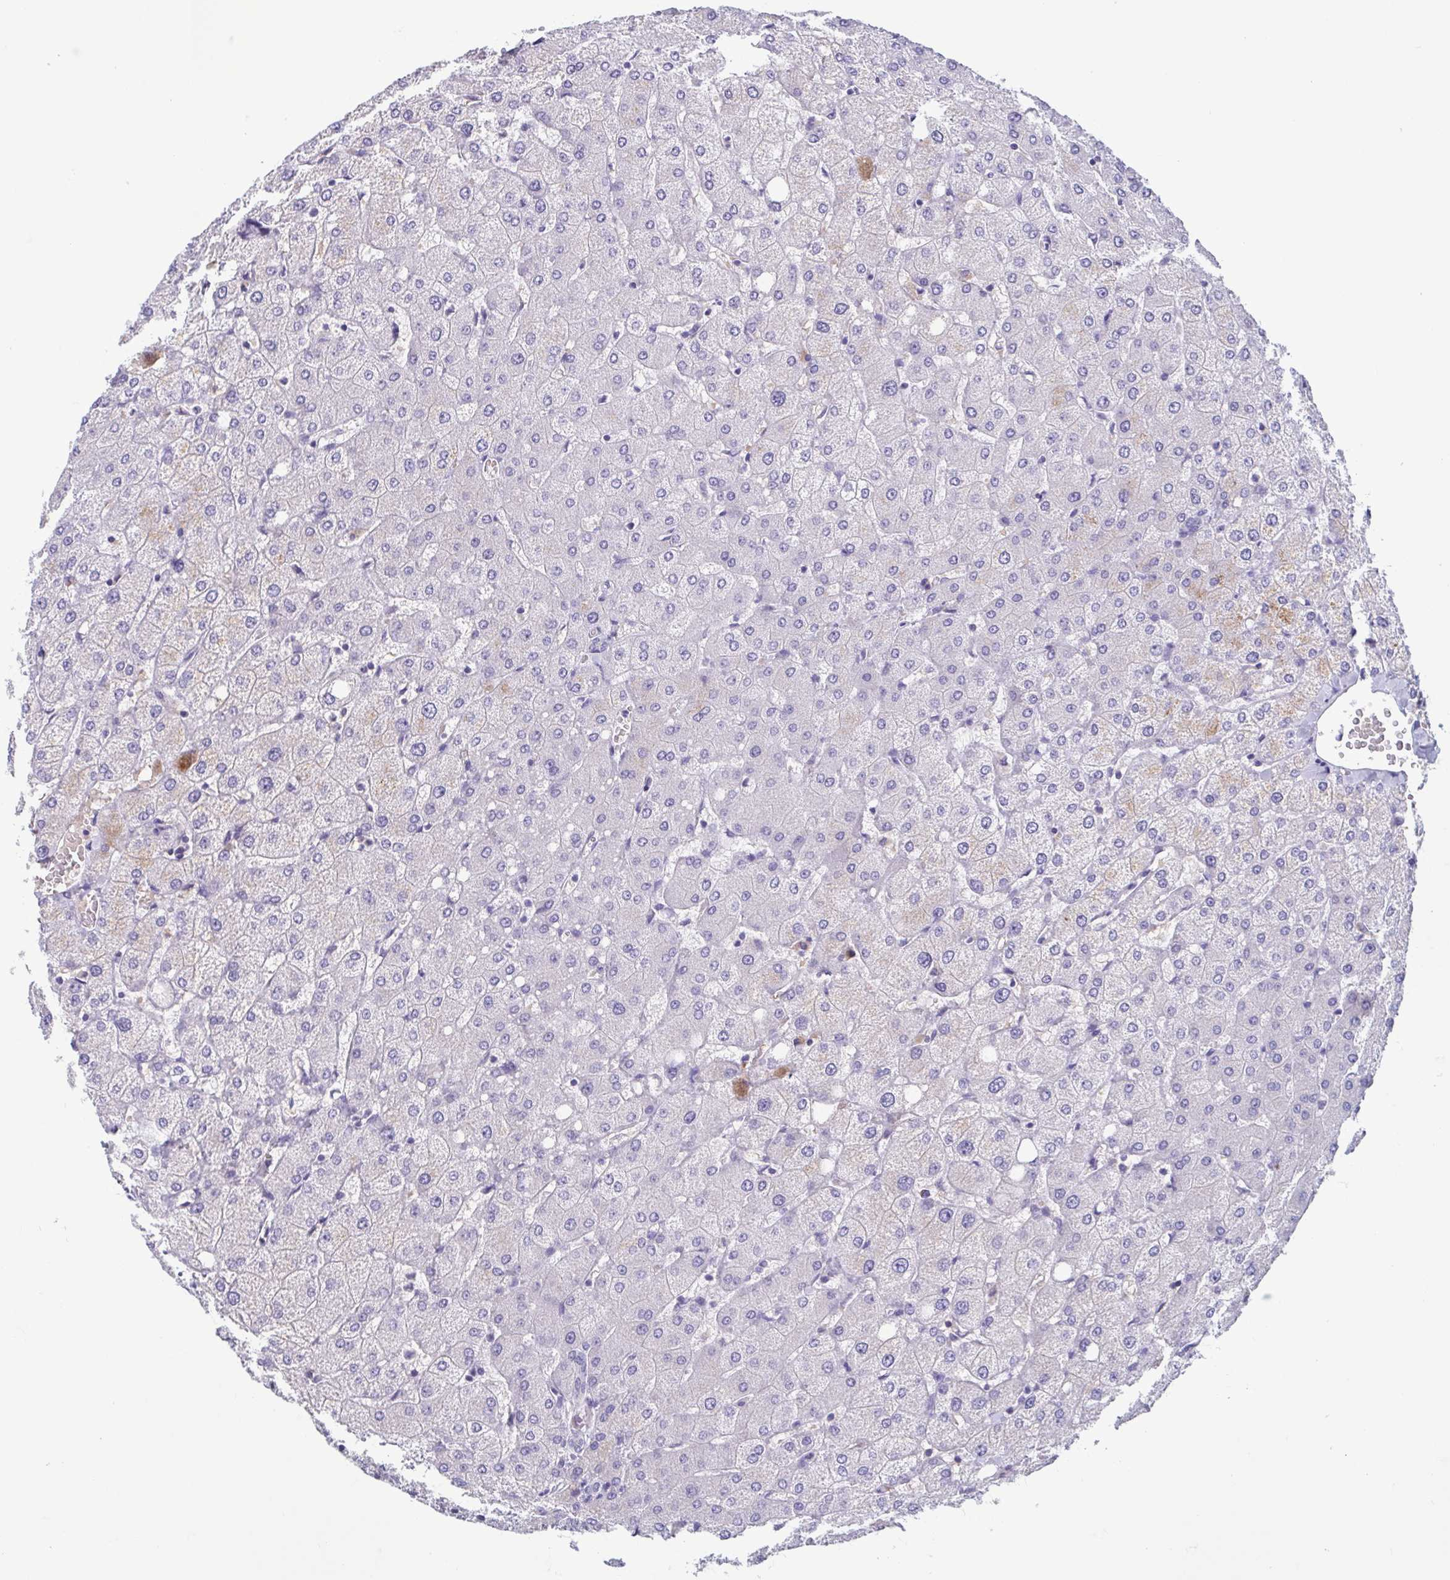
{"staining": {"intensity": "negative", "quantity": "none", "location": "none"}, "tissue": "liver", "cell_type": "Cholangiocytes", "image_type": "normal", "snomed": [{"axis": "morphology", "description": "Normal tissue, NOS"}, {"axis": "topography", "description": "Liver"}], "caption": "Liver stained for a protein using immunohistochemistry (IHC) reveals no expression cholangiocytes.", "gene": "MORC4", "patient": {"sex": "female", "age": 54}}